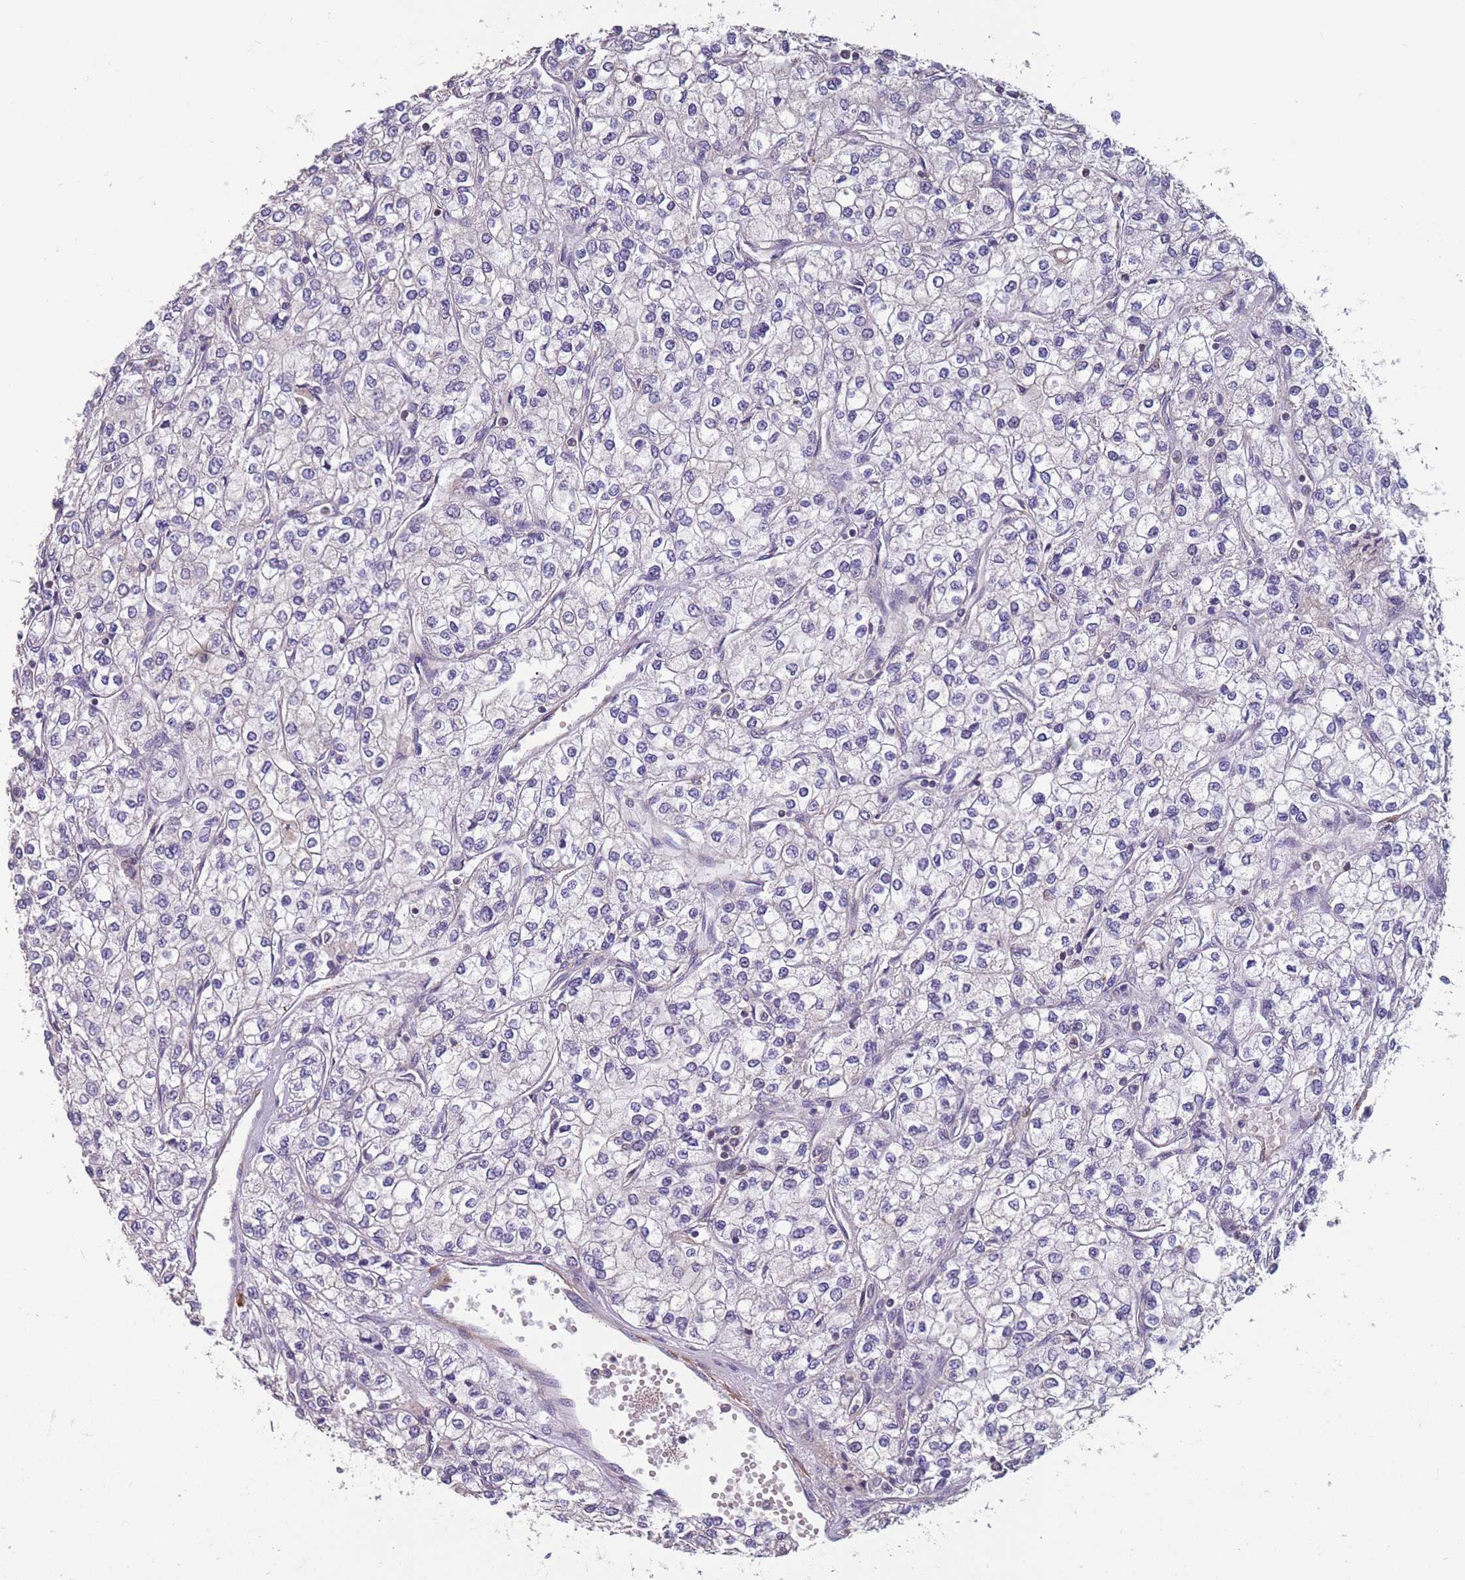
{"staining": {"intensity": "negative", "quantity": "none", "location": "none"}, "tissue": "renal cancer", "cell_type": "Tumor cells", "image_type": "cancer", "snomed": [{"axis": "morphology", "description": "Adenocarcinoma, NOS"}, {"axis": "topography", "description": "Kidney"}], "caption": "Immunohistochemistry photomicrograph of neoplastic tissue: human adenocarcinoma (renal) stained with DAB (3,3'-diaminobenzidine) exhibits no significant protein expression in tumor cells.", "gene": "TOMM40L", "patient": {"sex": "male", "age": 80}}